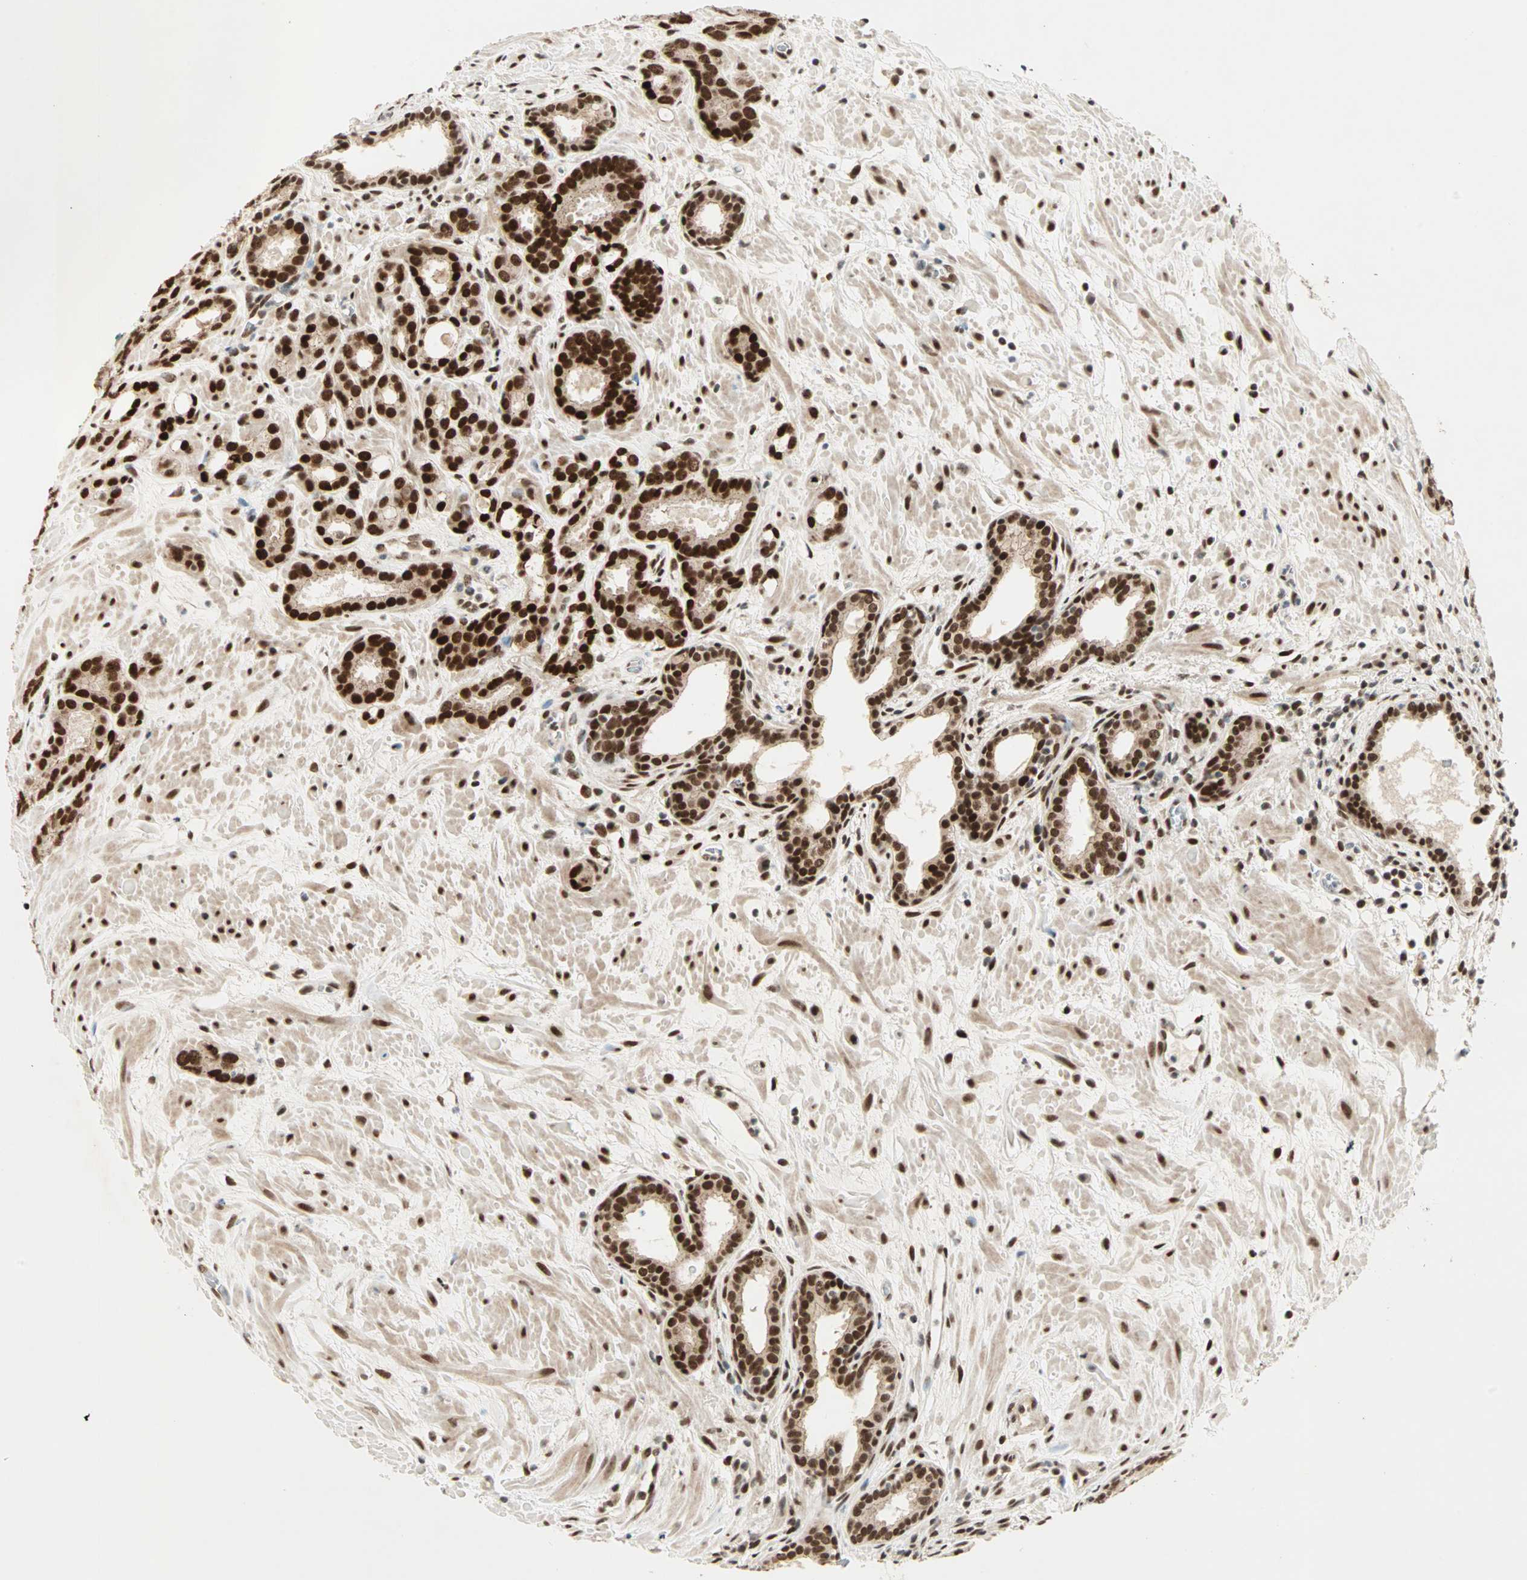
{"staining": {"intensity": "strong", "quantity": ">75%", "location": "nuclear"}, "tissue": "prostate cancer", "cell_type": "Tumor cells", "image_type": "cancer", "snomed": [{"axis": "morphology", "description": "Adenocarcinoma, Low grade"}, {"axis": "topography", "description": "Prostate"}], "caption": "Human prostate adenocarcinoma (low-grade) stained with a protein marker reveals strong staining in tumor cells.", "gene": "BLM", "patient": {"sex": "male", "age": 57}}